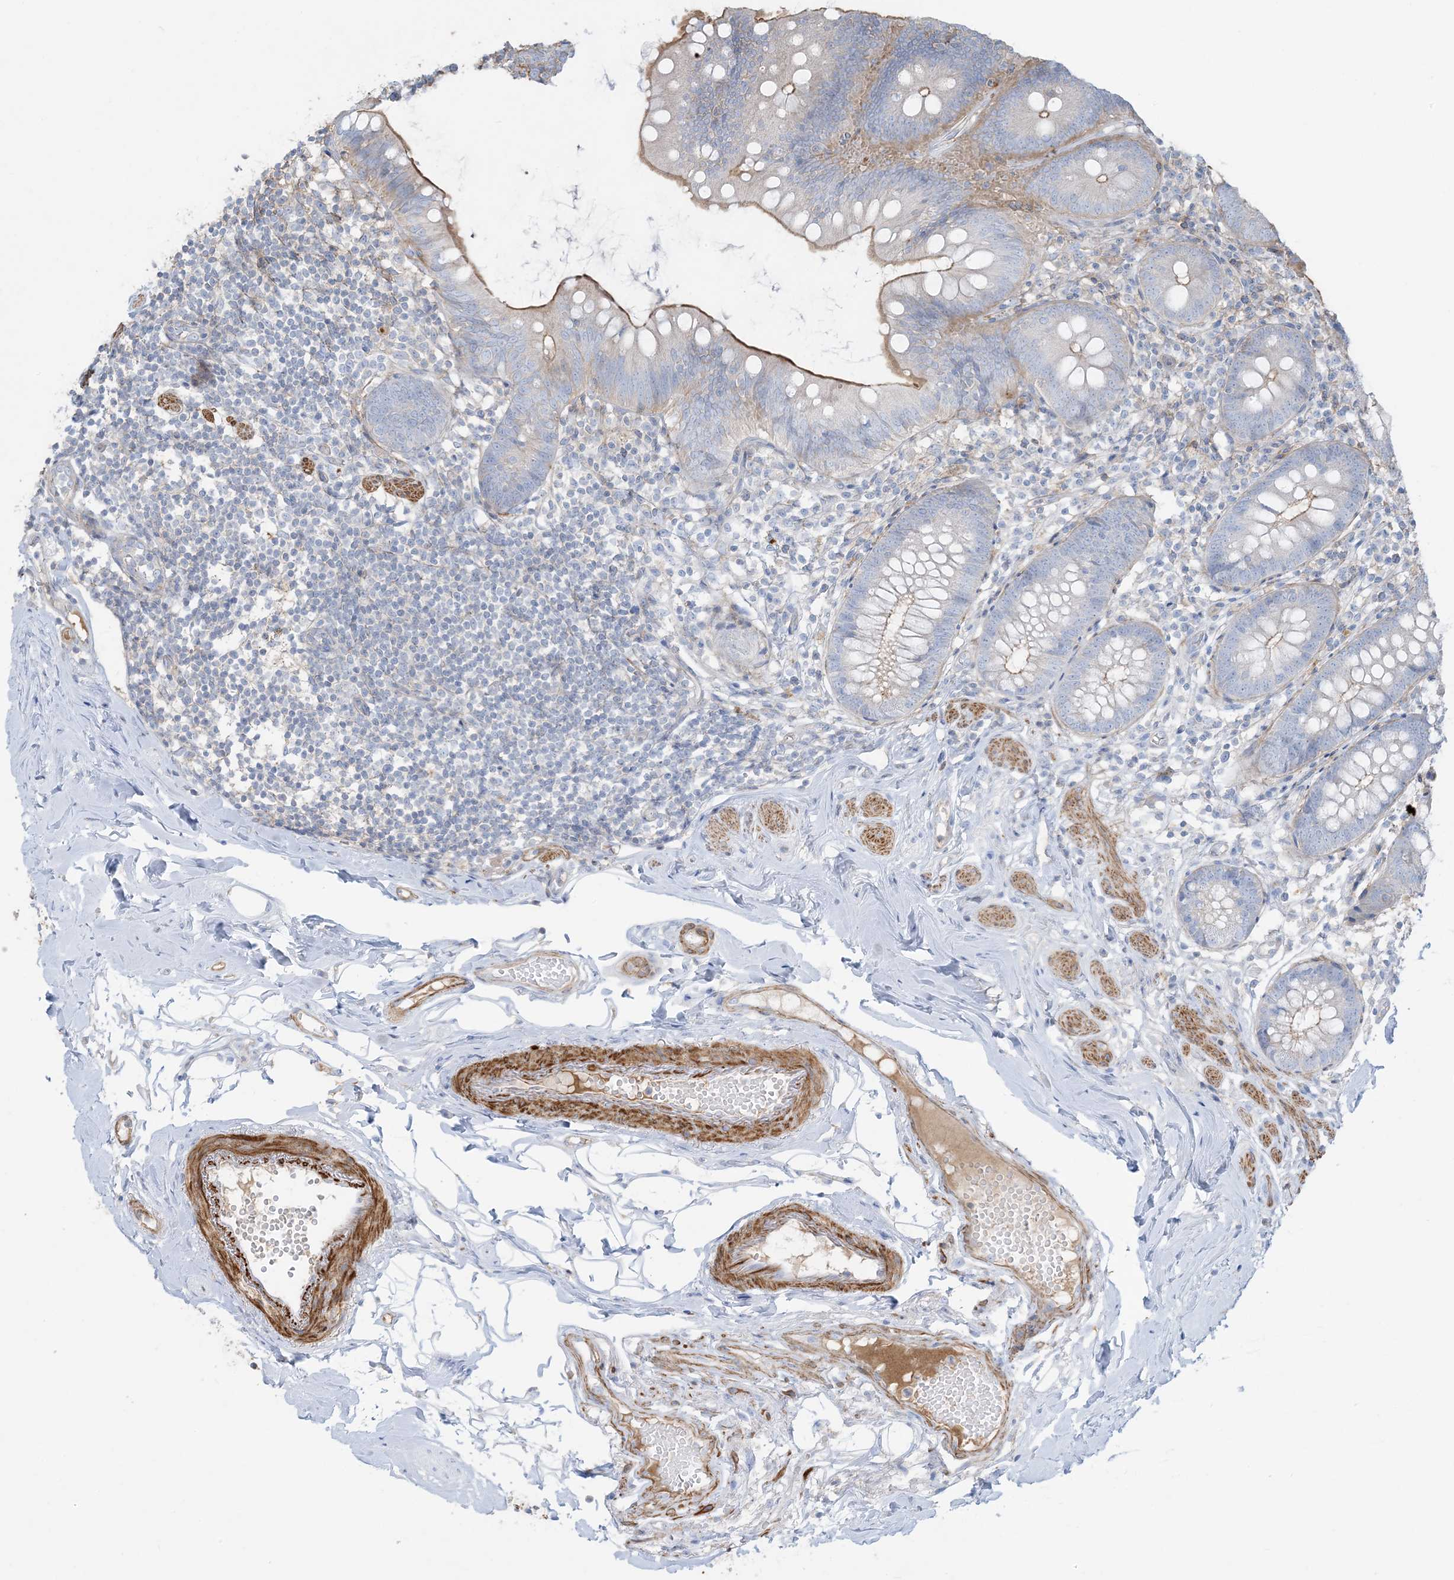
{"staining": {"intensity": "moderate", "quantity": "<25%", "location": "cytoplasmic/membranous"}, "tissue": "appendix", "cell_type": "Glandular cells", "image_type": "normal", "snomed": [{"axis": "morphology", "description": "Normal tissue, NOS"}, {"axis": "topography", "description": "Appendix"}], "caption": "High-power microscopy captured an IHC image of benign appendix, revealing moderate cytoplasmic/membranous positivity in about <25% of glandular cells. (IHC, brightfield microscopy, high magnification).", "gene": "GTF3C2", "patient": {"sex": "female", "age": 62}}